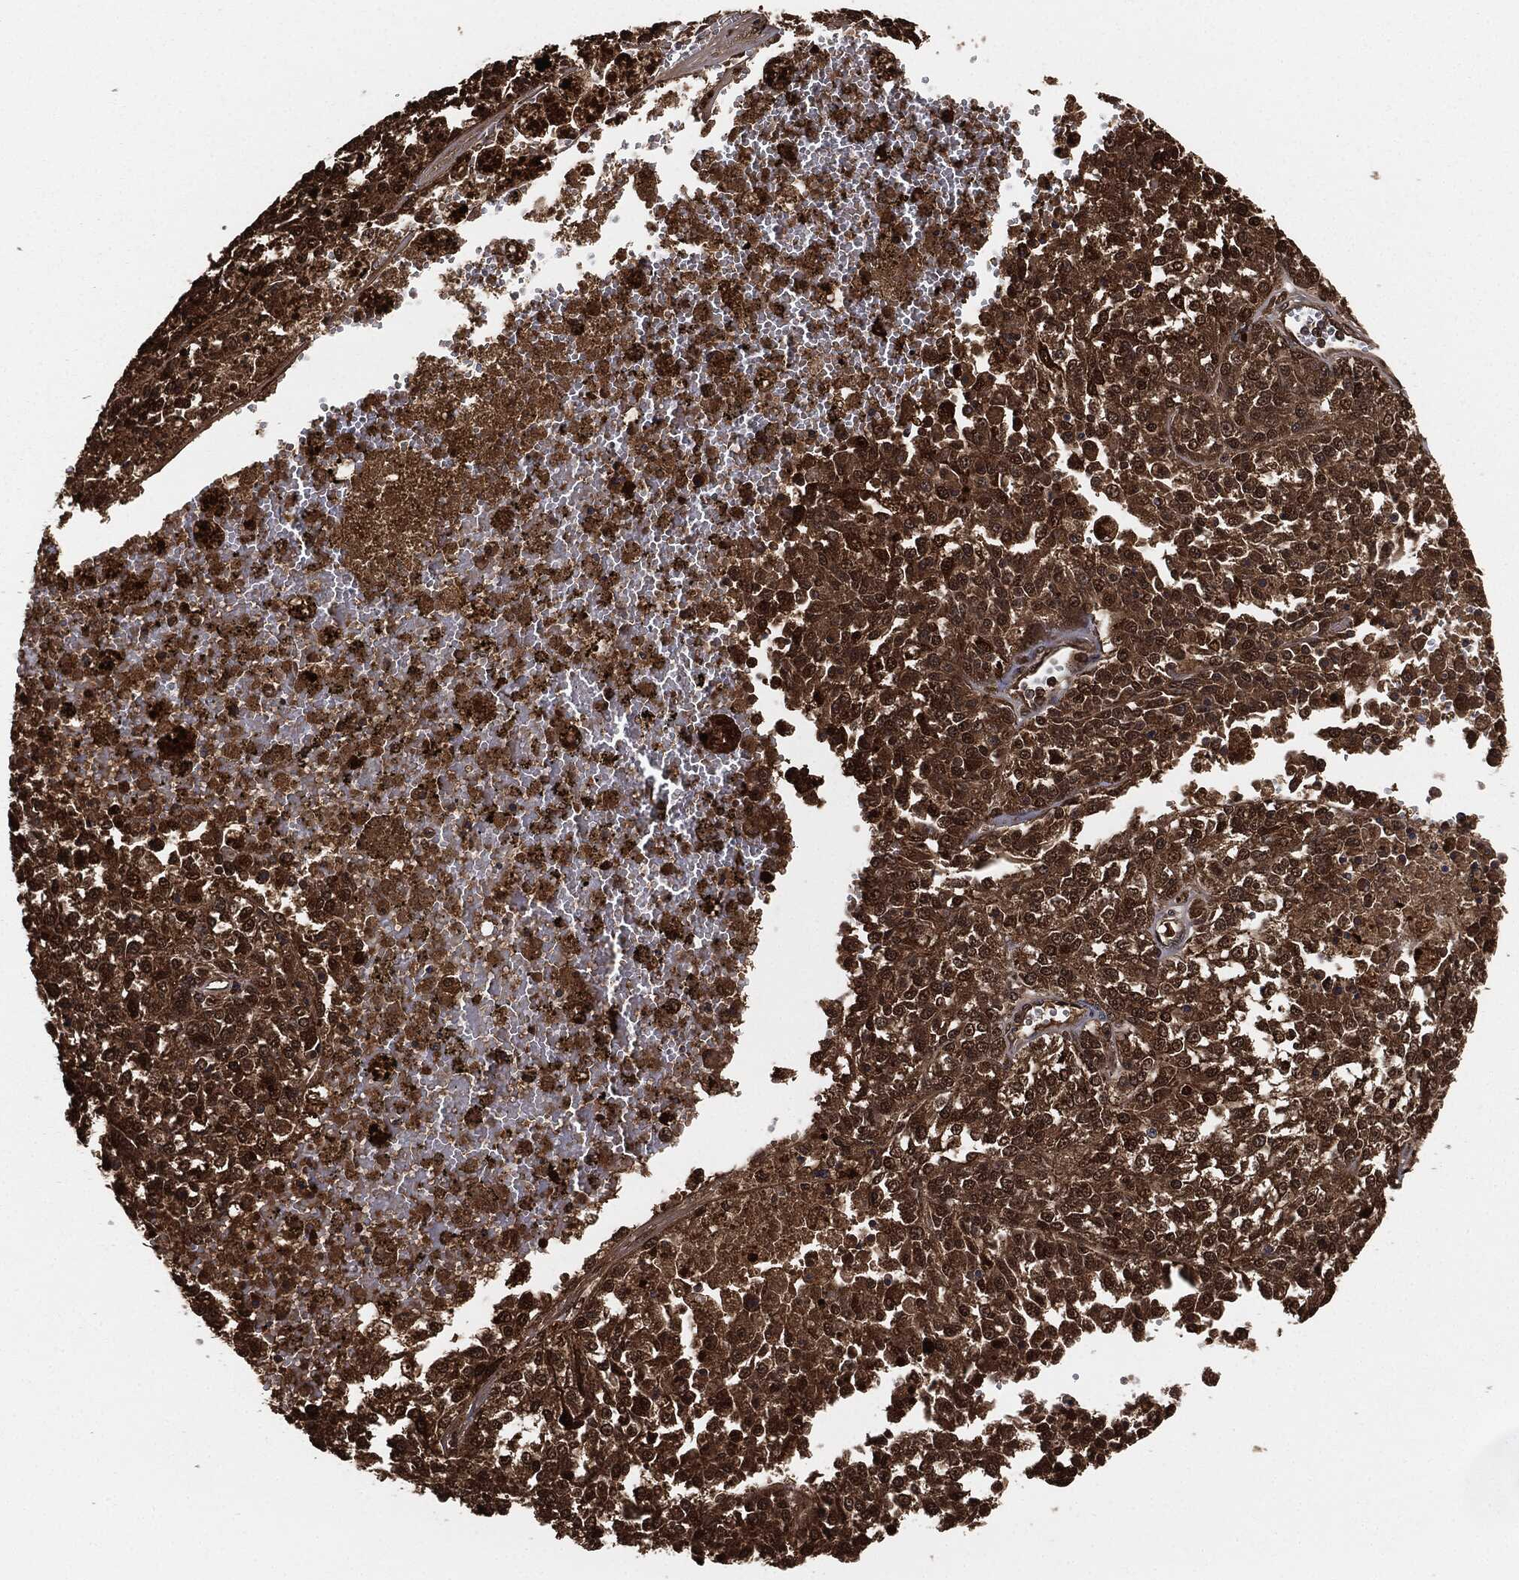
{"staining": {"intensity": "moderate", "quantity": ">75%", "location": "cytoplasmic/membranous"}, "tissue": "melanoma", "cell_type": "Tumor cells", "image_type": "cancer", "snomed": [{"axis": "morphology", "description": "Malignant melanoma, Metastatic site"}, {"axis": "topography", "description": "Lymph node"}], "caption": "Melanoma tissue shows moderate cytoplasmic/membranous staining in about >75% of tumor cells", "gene": "CAPRIN2", "patient": {"sex": "female", "age": 64}}